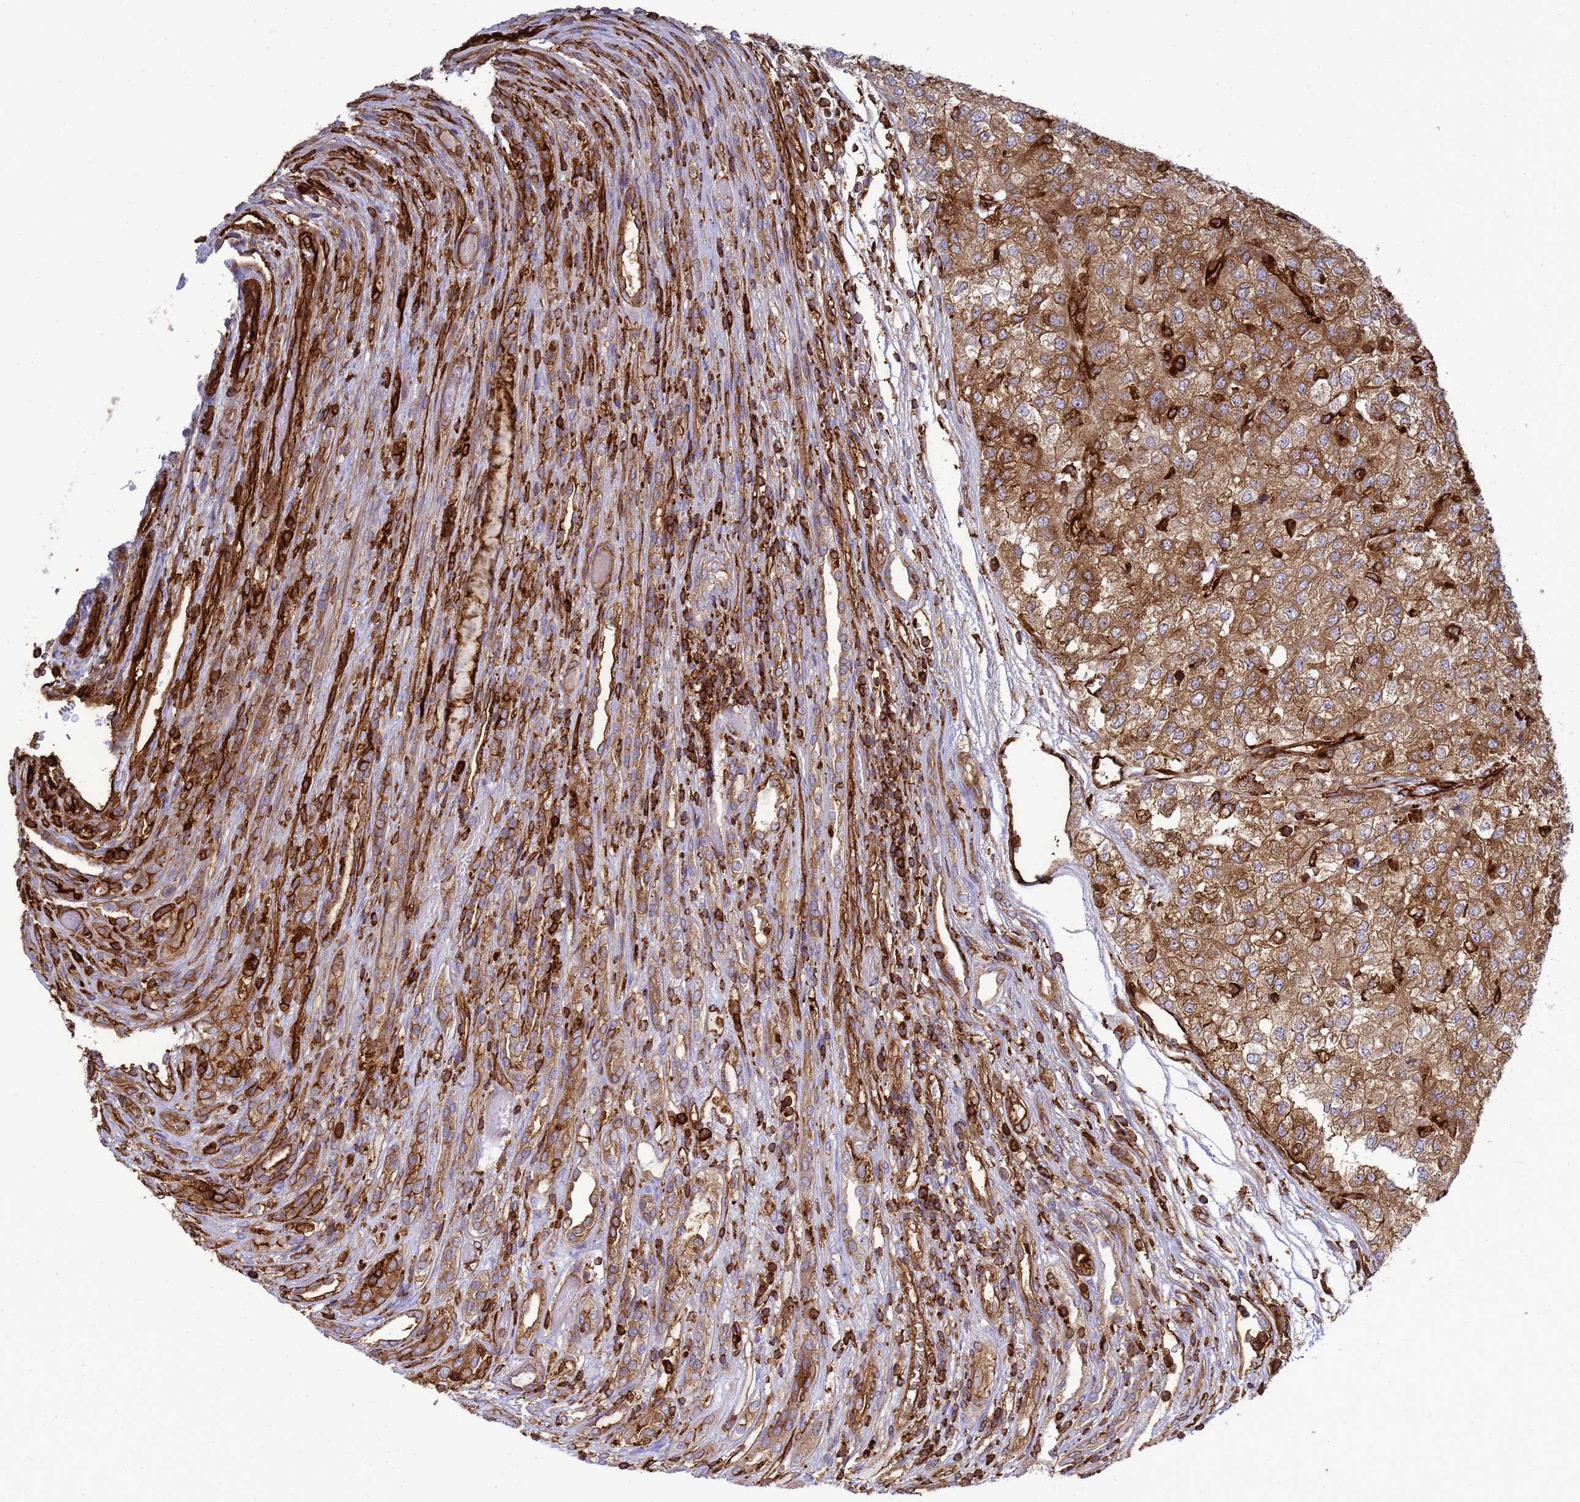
{"staining": {"intensity": "moderate", "quantity": ">75%", "location": "cytoplasmic/membranous"}, "tissue": "renal cancer", "cell_type": "Tumor cells", "image_type": "cancer", "snomed": [{"axis": "morphology", "description": "Adenocarcinoma, NOS"}, {"axis": "topography", "description": "Kidney"}], "caption": "Renal cancer stained for a protein displays moderate cytoplasmic/membranous positivity in tumor cells. The staining was performed using DAB (3,3'-diaminobenzidine) to visualize the protein expression in brown, while the nuclei were stained in blue with hematoxylin (Magnification: 20x).", "gene": "ZBTB8OS", "patient": {"sex": "female", "age": 54}}